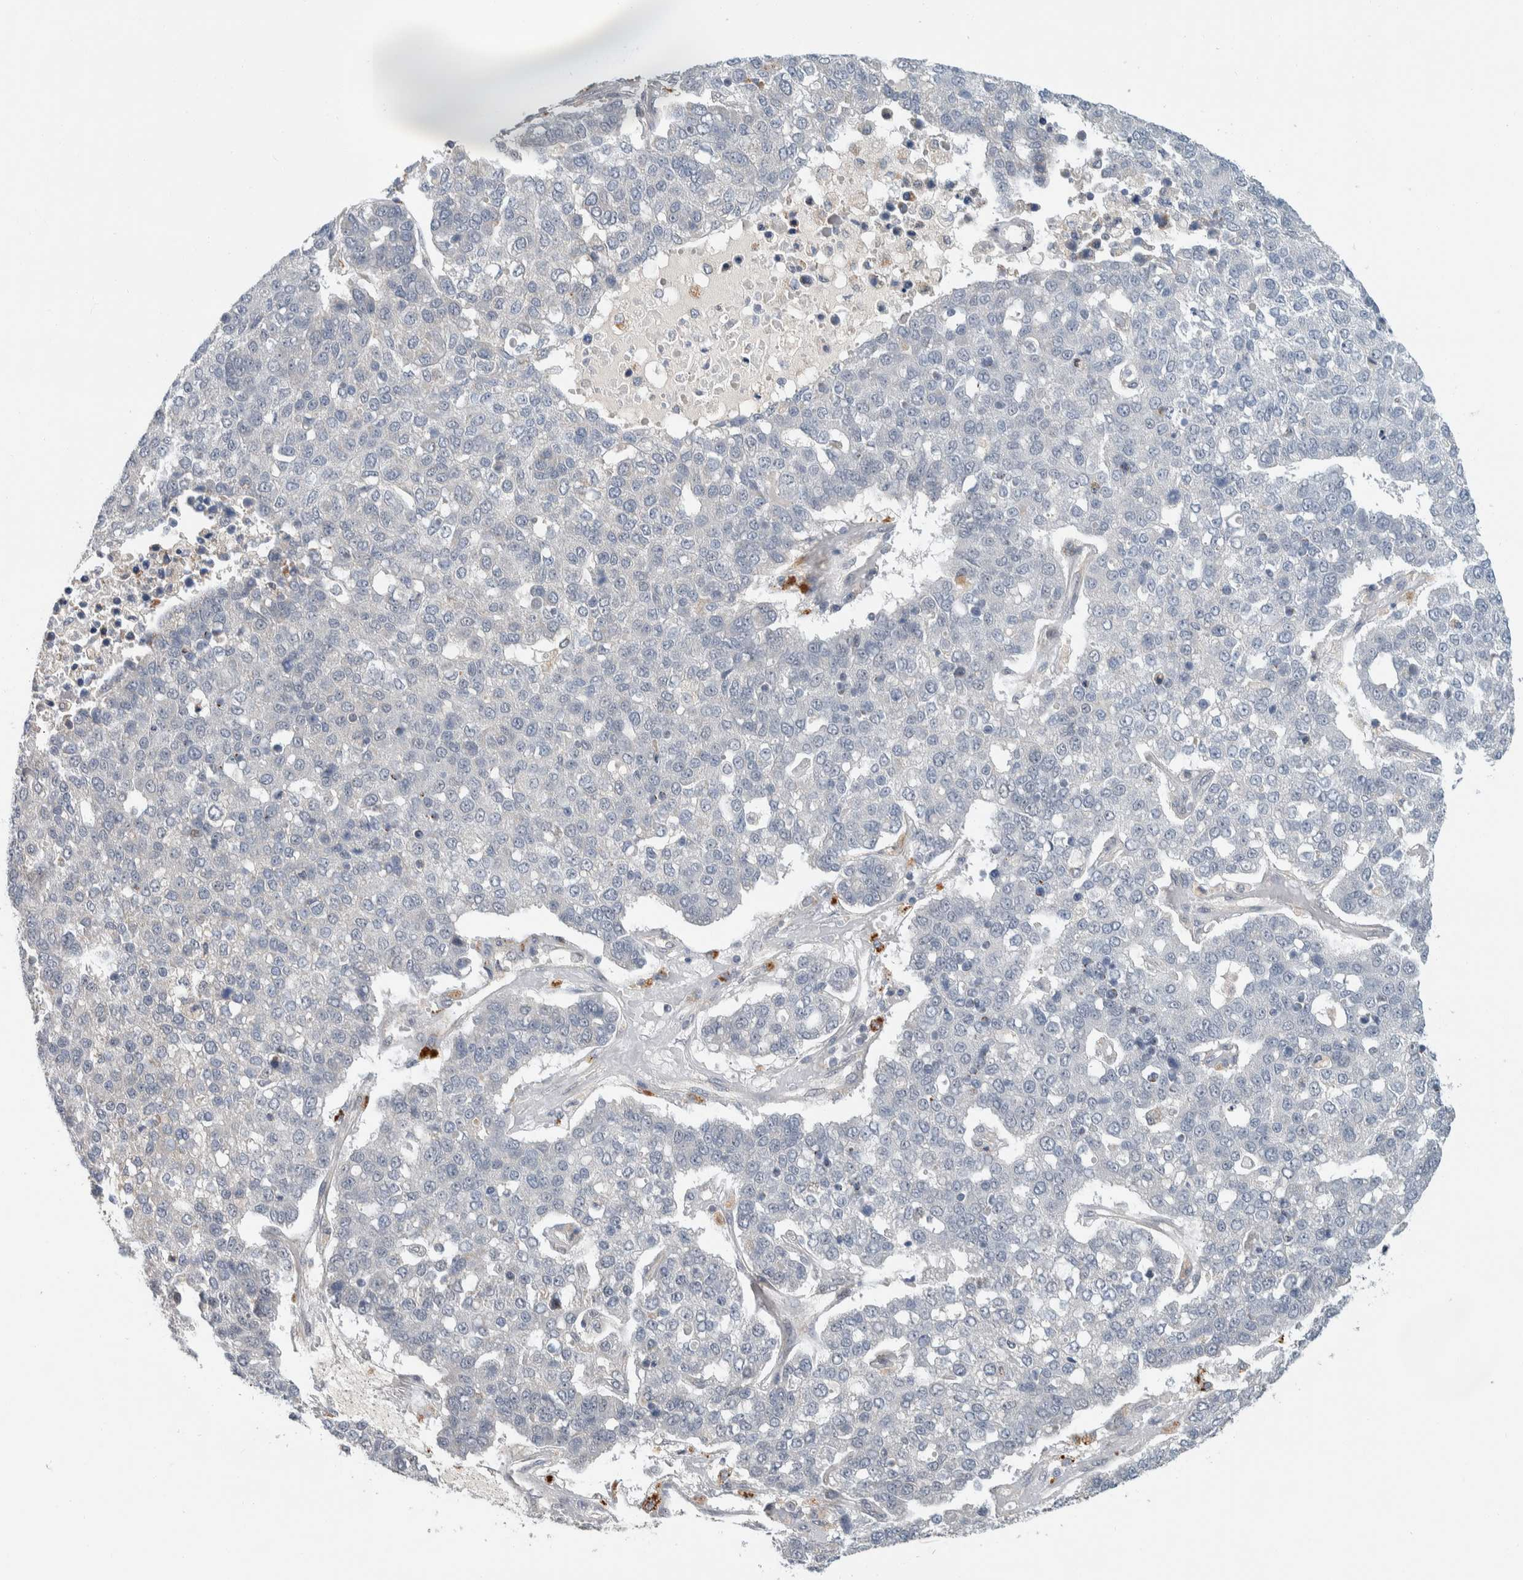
{"staining": {"intensity": "negative", "quantity": "none", "location": "none"}, "tissue": "pancreatic cancer", "cell_type": "Tumor cells", "image_type": "cancer", "snomed": [{"axis": "morphology", "description": "Adenocarcinoma, NOS"}, {"axis": "topography", "description": "Pancreas"}], "caption": "Immunohistochemistry (IHC) photomicrograph of human pancreatic adenocarcinoma stained for a protein (brown), which reveals no staining in tumor cells.", "gene": "SHPK", "patient": {"sex": "female", "age": 61}}